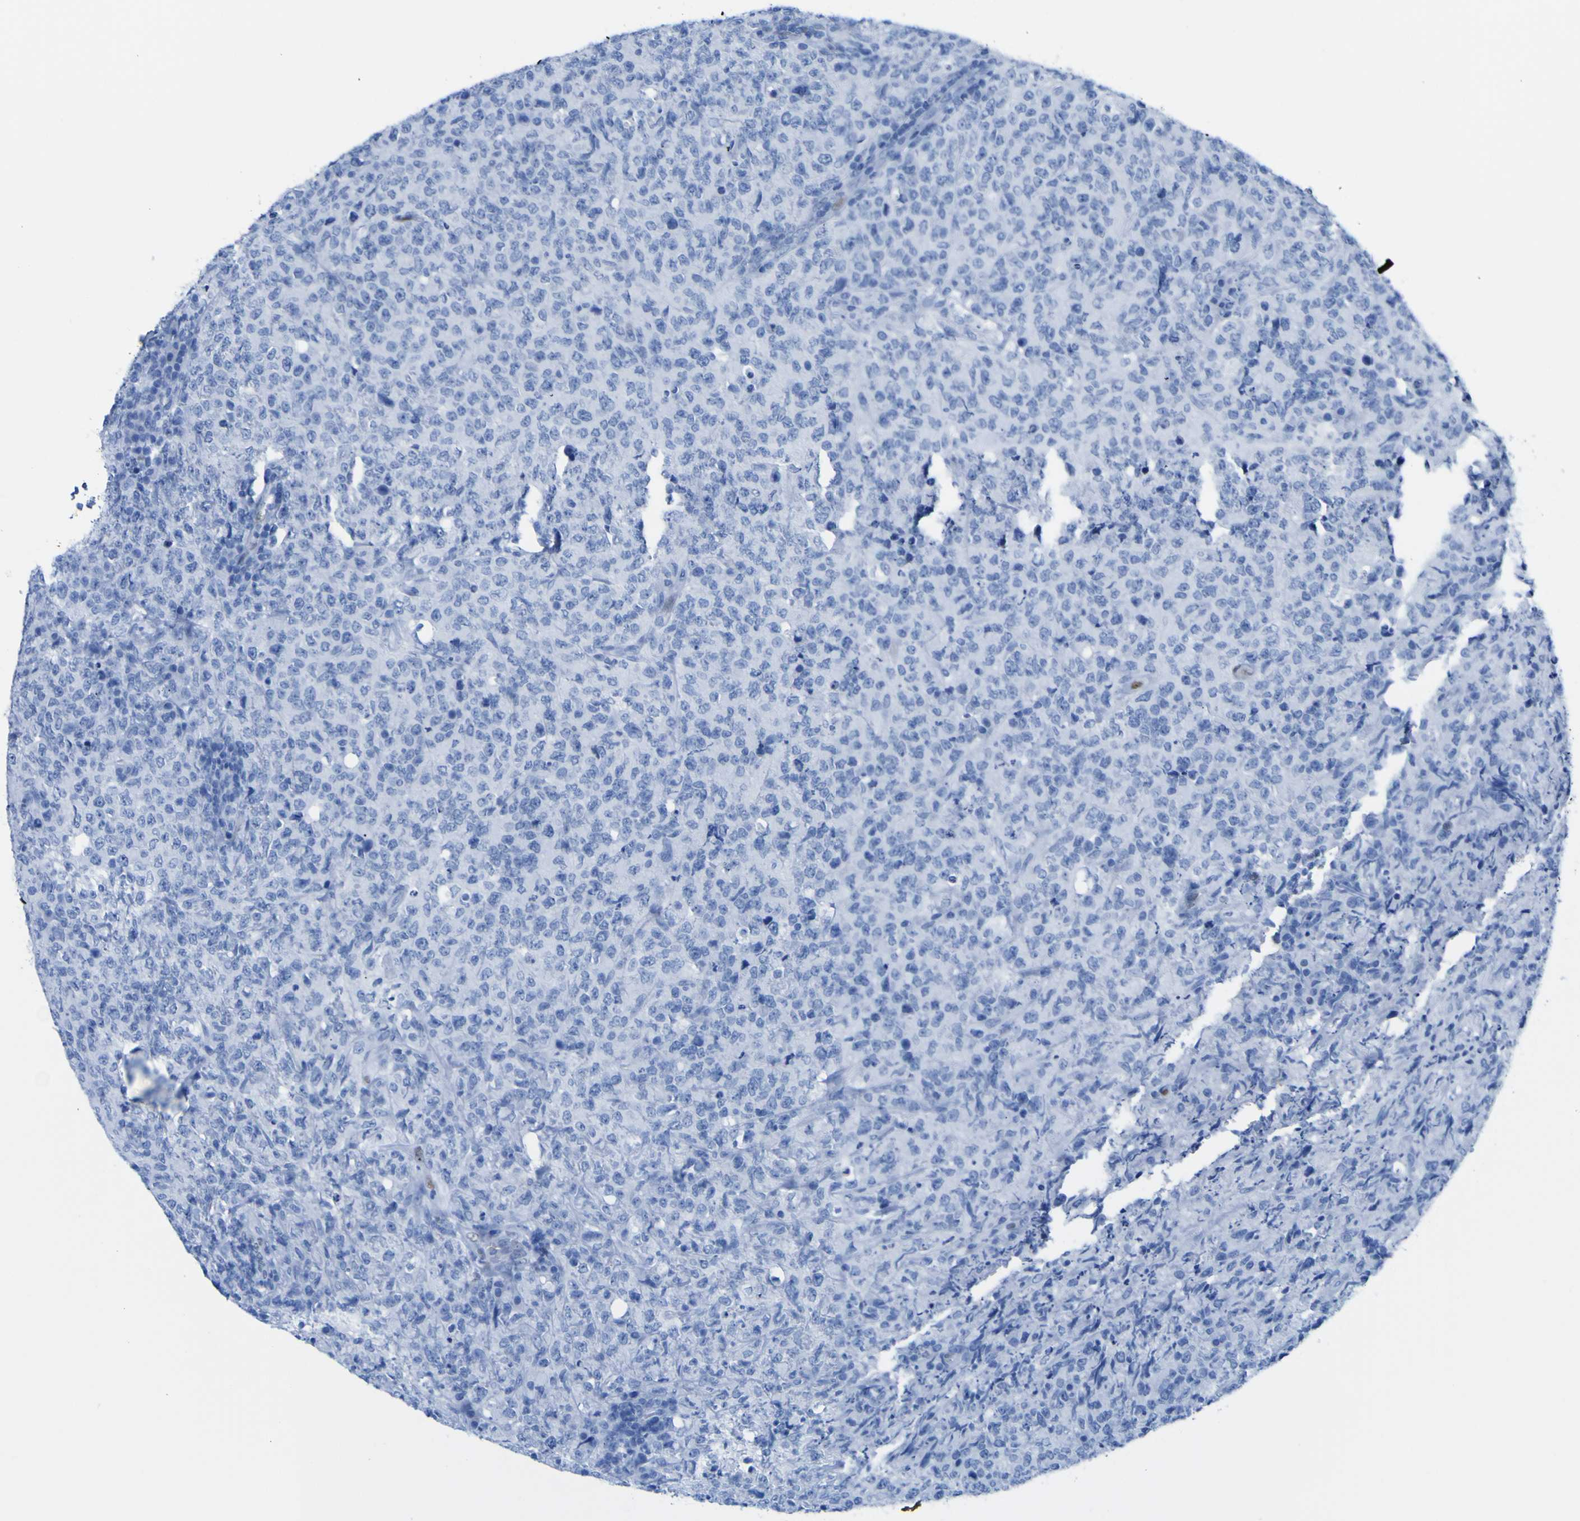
{"staining": {"intensity": "negative", "quantity": "none", "location": "none"}, "tissue": "lymphoma", "cell_type": "Tumor cells", "image_type": "cancer", "snomed": [{"axis": "morphology", "description": "Malignant lymphoma, non-Hodgkin's type, High grade"}, {"axis": "topography", "description": "Tonsil"}], "caption": "DAB immunohistochemical staining of high-grade malignant lymphoma, non-Hodgkin's type exhibits no significant positivity in tumor cells.", "gene": "DACH1", "patient": {"sex": "female", "age": 36}}